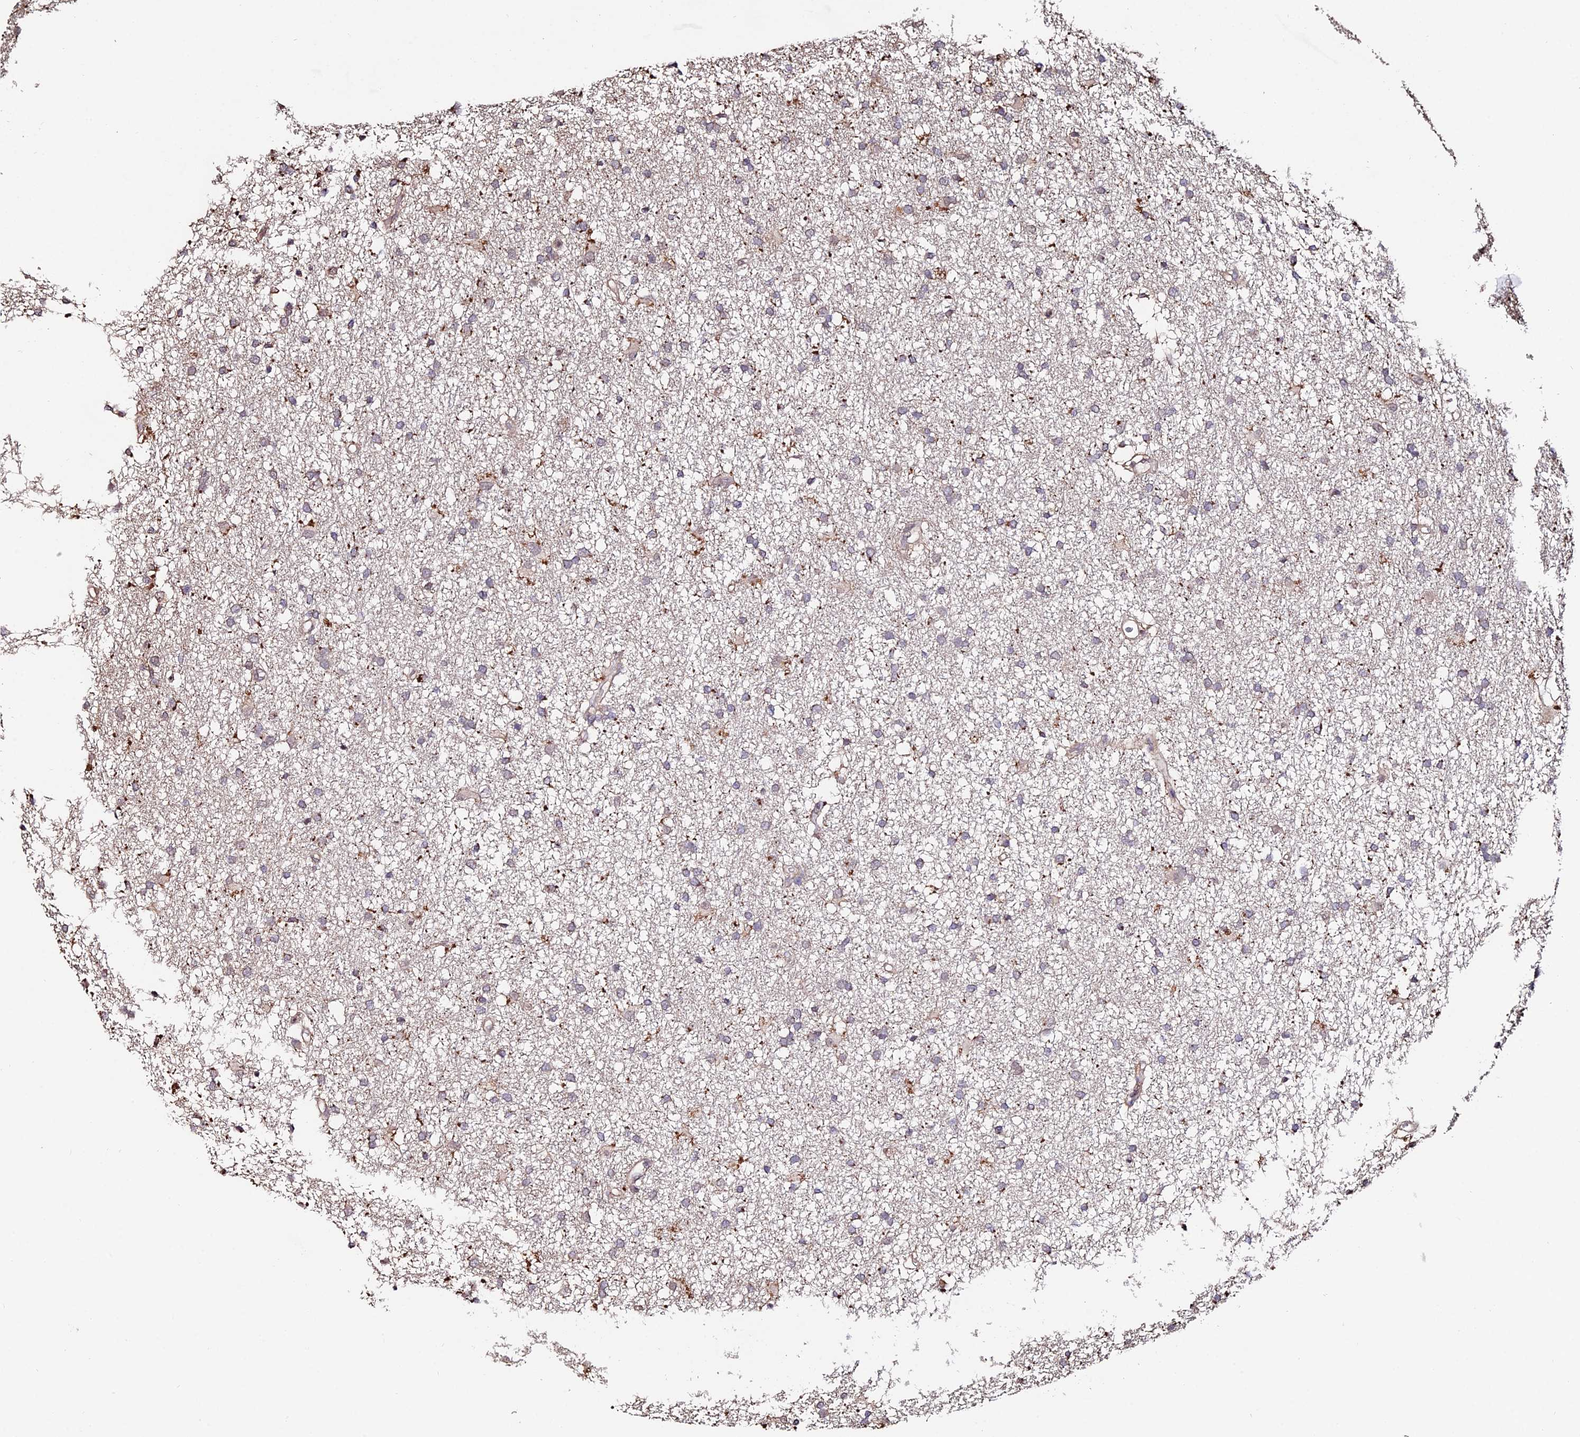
{"staining": {"intensity": "weak", "quantity": "<25%", "location": "cytoplasmic/membranous"}, "tissue": "glioma", "cell_type": "Tumor cells", "image_type": "cancer", "snomed": [{"axis": "morphology", "description": "Glioma, malignant, High grade"}, {"axis": "topography", "description": "Brain"}], "caption": "Glioma was stained to show a protein in brown. There is no significant staining in tumor cells. (DAB IHC visualized using brightfield microscopy, high magnification).", "gene": "ACTR5", "patient": {"sex": "male", "age": 77}}